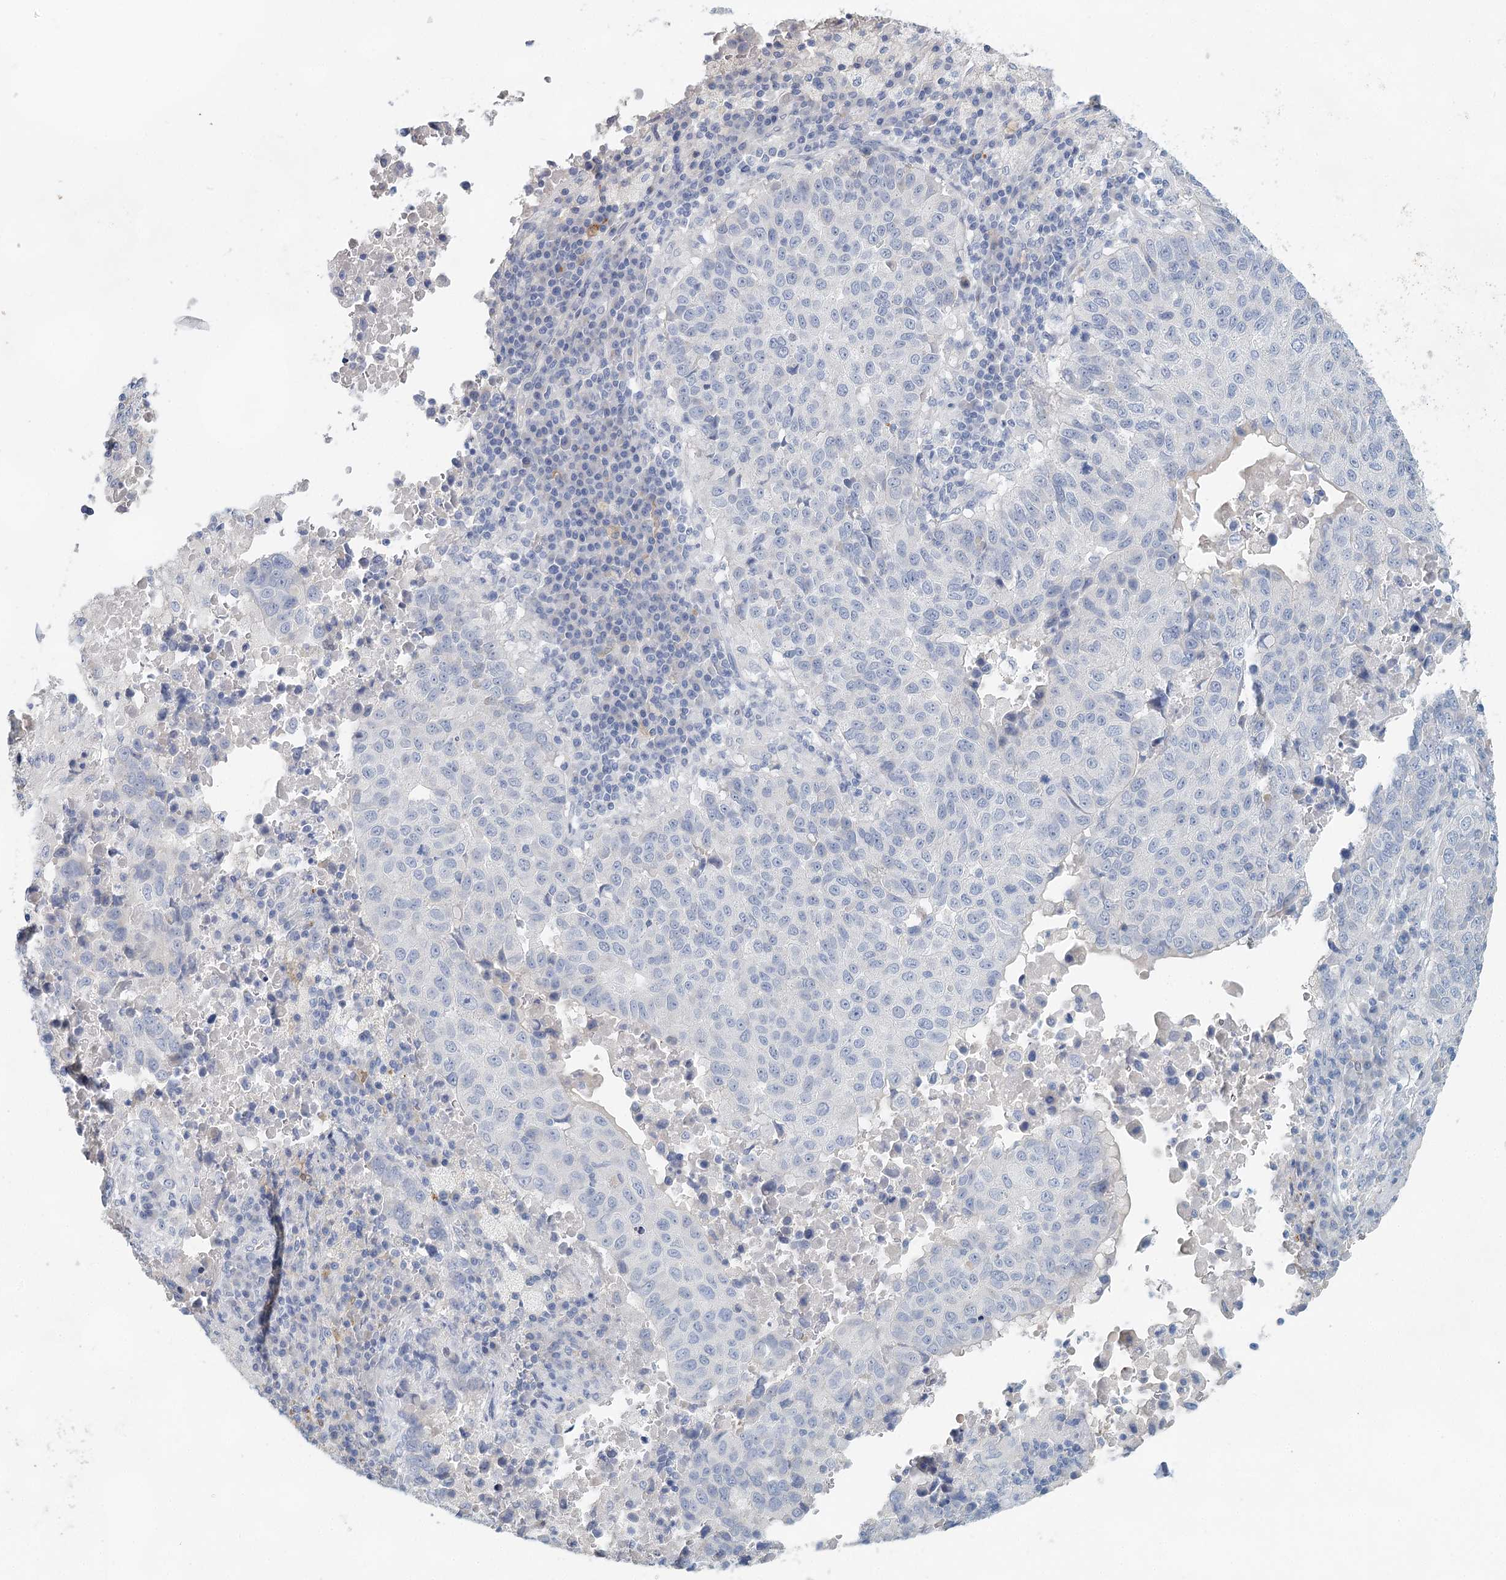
{"staining": {"intensity": "negative", "quantity": "none", "location": "none"}, "tissue": "lung cancer", "cell_type": "Tumor cells", "image_type": "cancer", "snomed": [{"axis": "morphology", "description": "Squamous cell carcinoma, NOS"}, {"axis": "topography", "description": "Lung"}], "caption": "Immunohistochemical staining of lung cancer shows no significant staining in tumor cells.", "gene": "SLC19A3", "patient": {"sex": "male", "age": 73}}